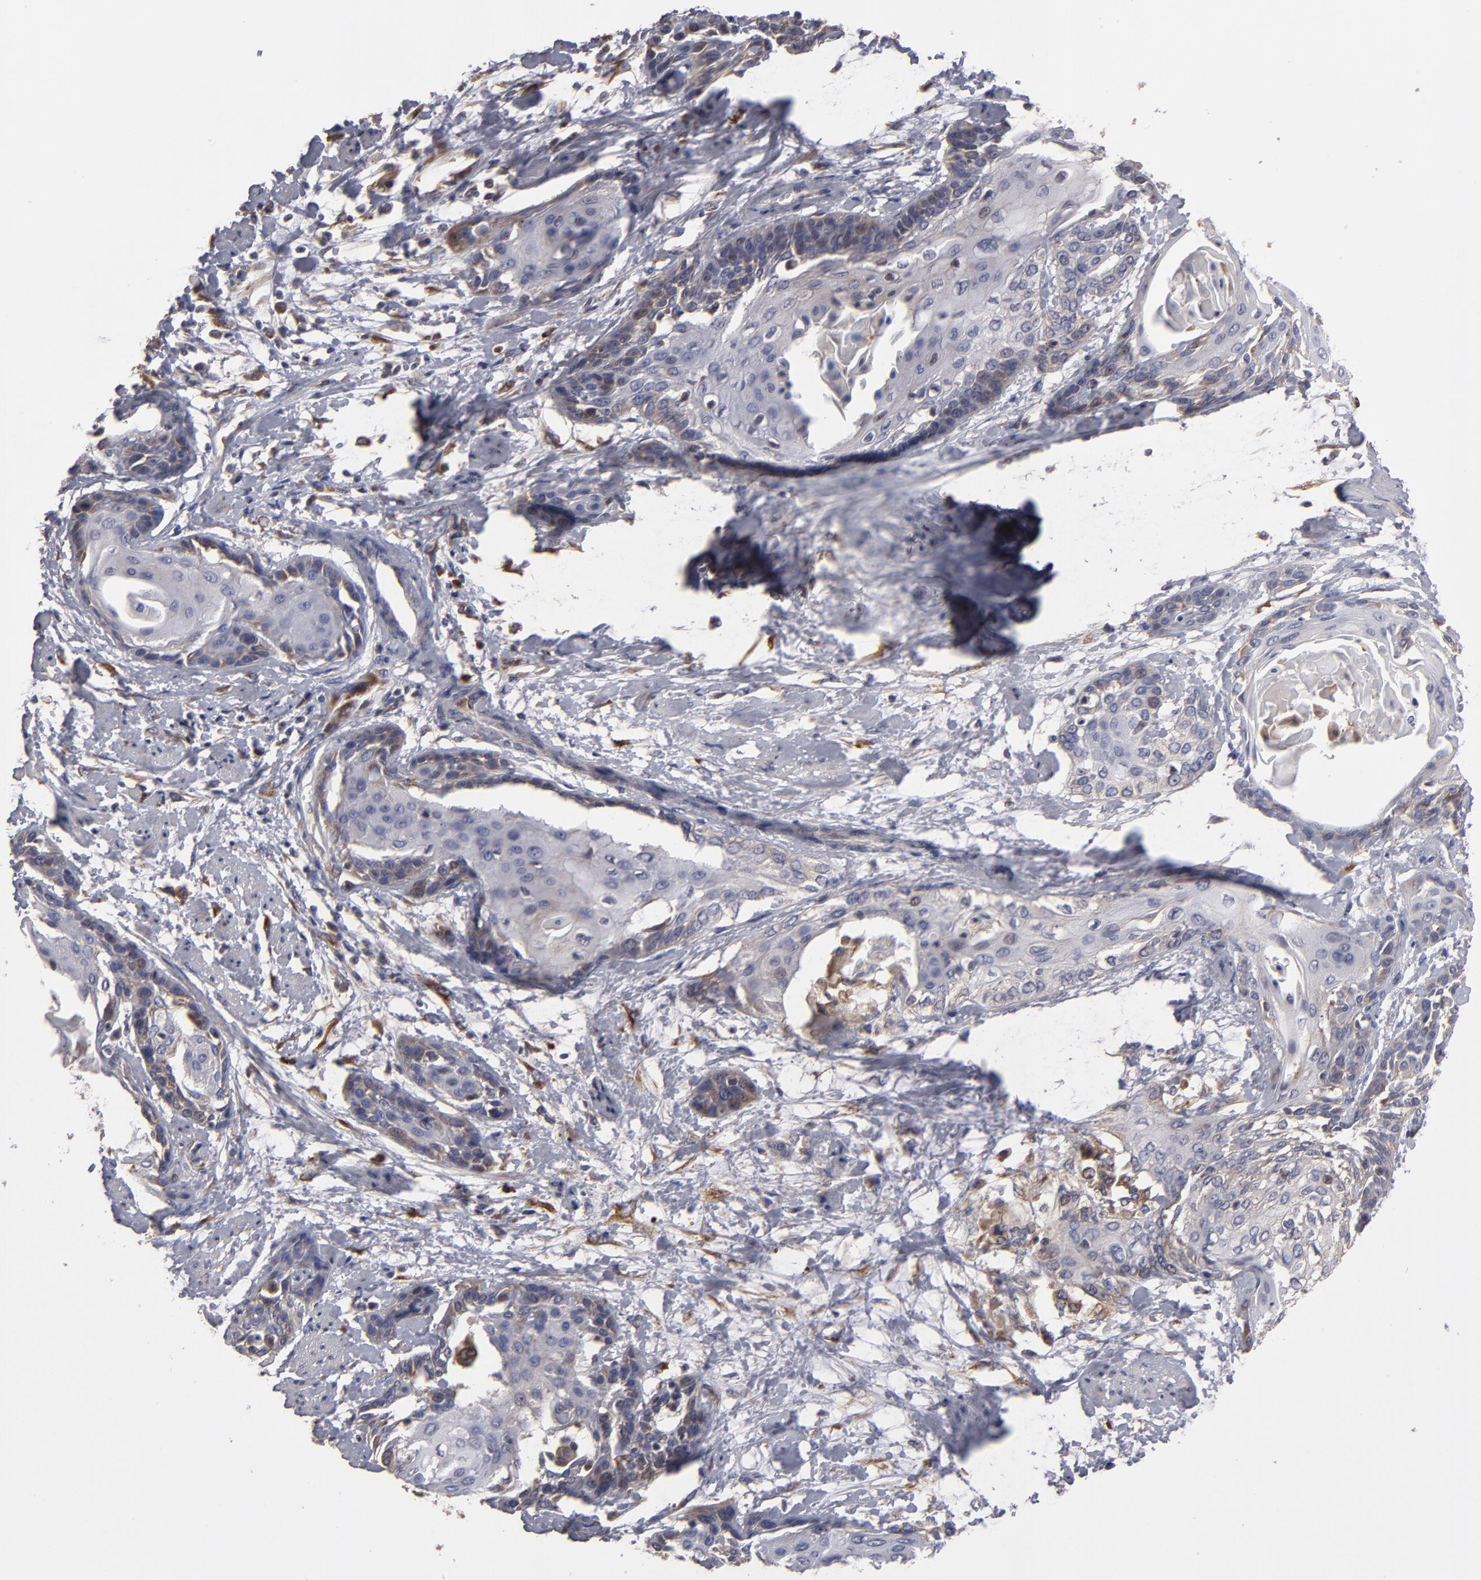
{"staining": {"intensity": "weak", "quantity": "<25%", "location": "cytoplasmic/membranous"}, "tissue": "cervical cancer", "cell_type": "Tumor cells", "image_type": "cancer", "snomed": [{"axis": "morphology", "description": "Squamous cell carcinoma, NOS"}, {"axis": "topography", "description": "Cervix"}], "caption": "Tumor cells are negative for brown protein staining in cervical cancer. (DAB (3,3'-diaminobenzidine) immunohistochemistry with hematoxylin counter stain).", "gene": "SND1", "patient": {"sex": "female", "age": 57}}